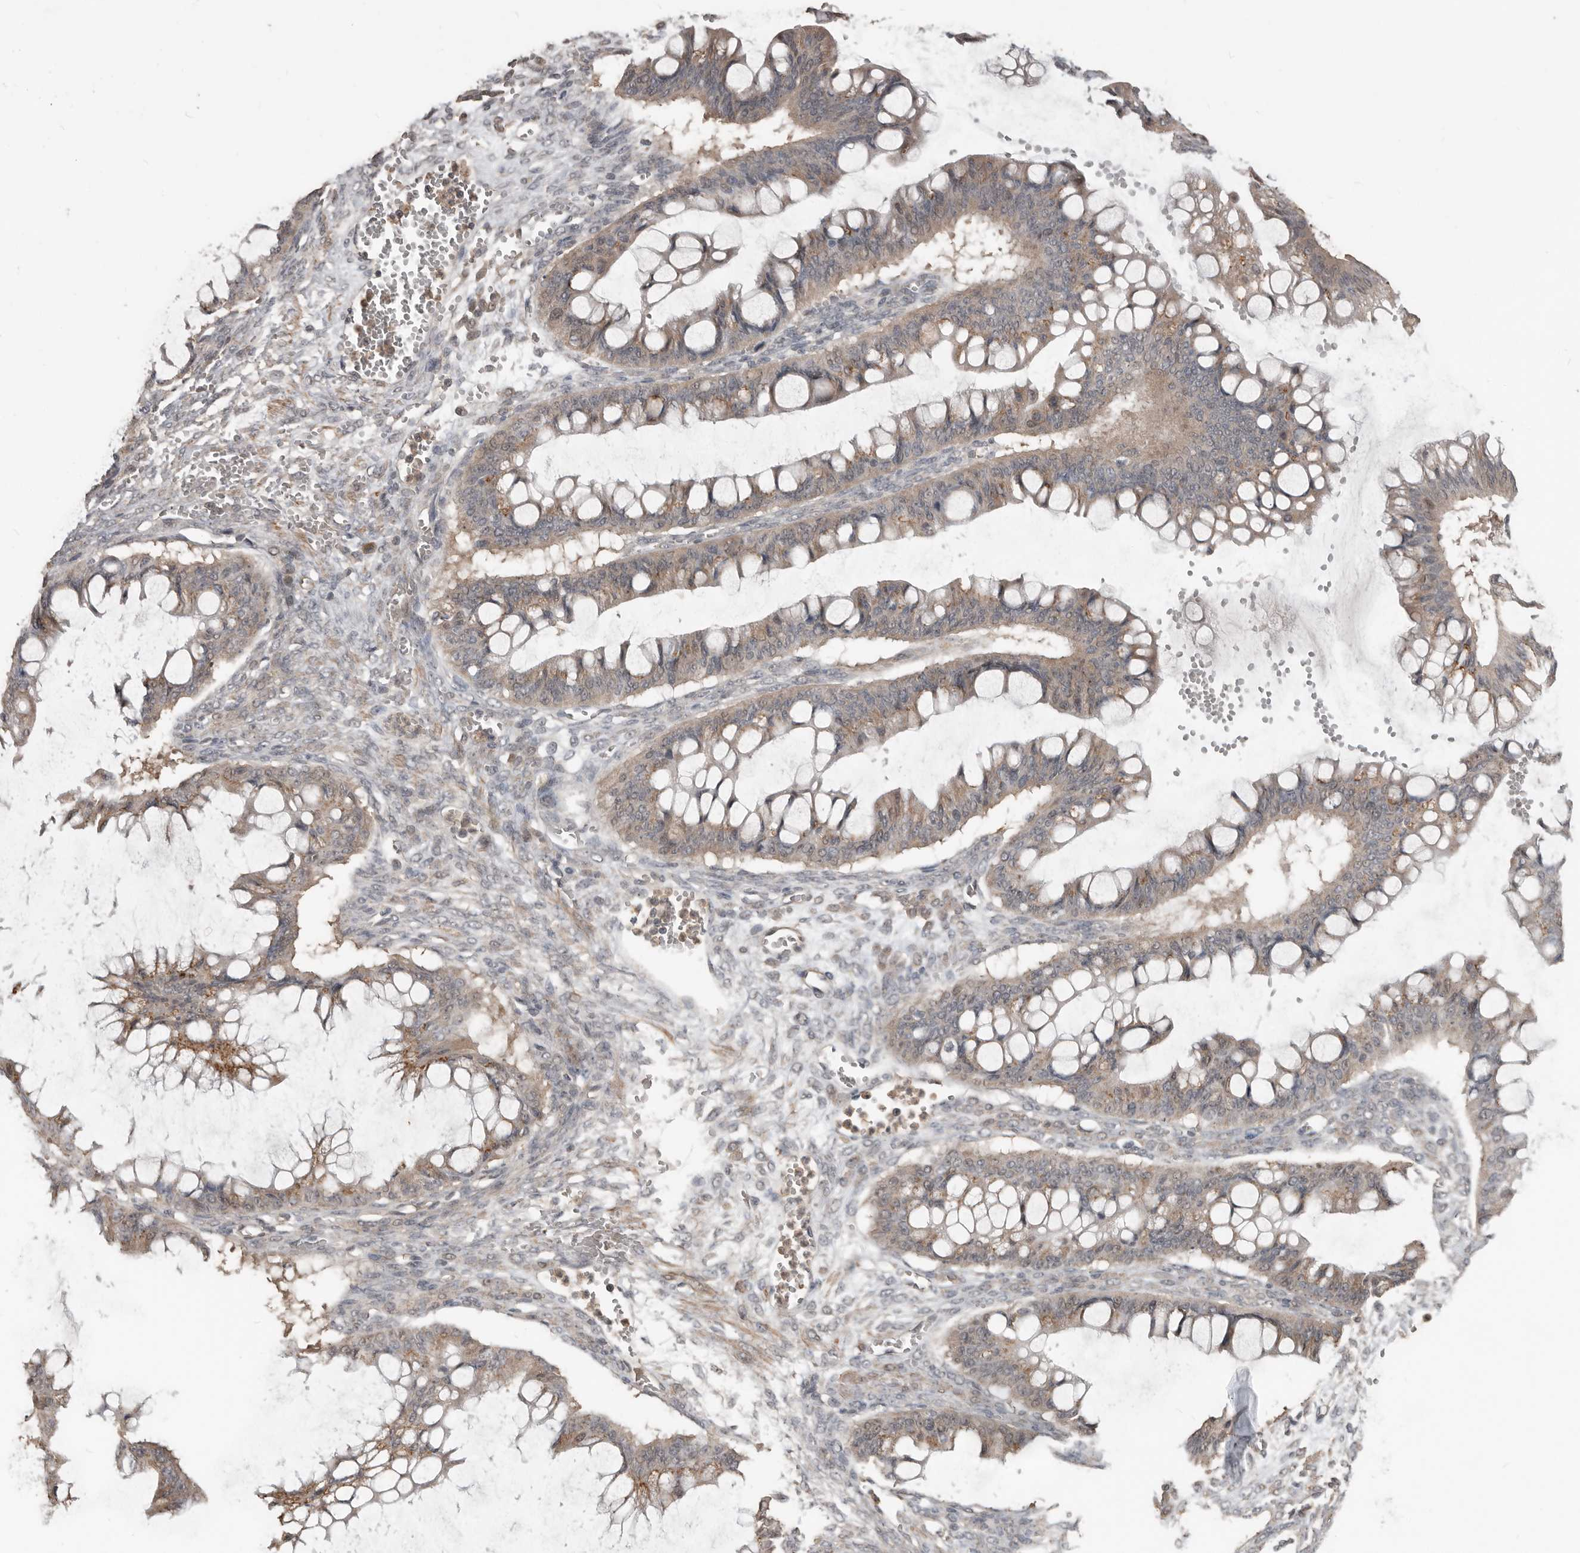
{"staining": {"intensity": "weak", "quantity": ">75%", "location": "cytoplasmic/membranous"}, "tissue": "ovarian cancer", "cell_type": "Tumor cells", "image_type": "cancer", "snomed": [{"axis": "morphology", "description": "Cystadenocarcinoma, mucinous, NOS"}, {"axis": "topography", "description": "Ovary"}], "caption": "Weak cytoplasmic/membranous positivity is appreciated in about >75% of tumor cells in mucinous cystadenocarcinoma (ovarian). (IHC, brightfield microscopy, high magnification).", "gene": "BAMBI", "patient": {"sex": "female", "age": 73}}